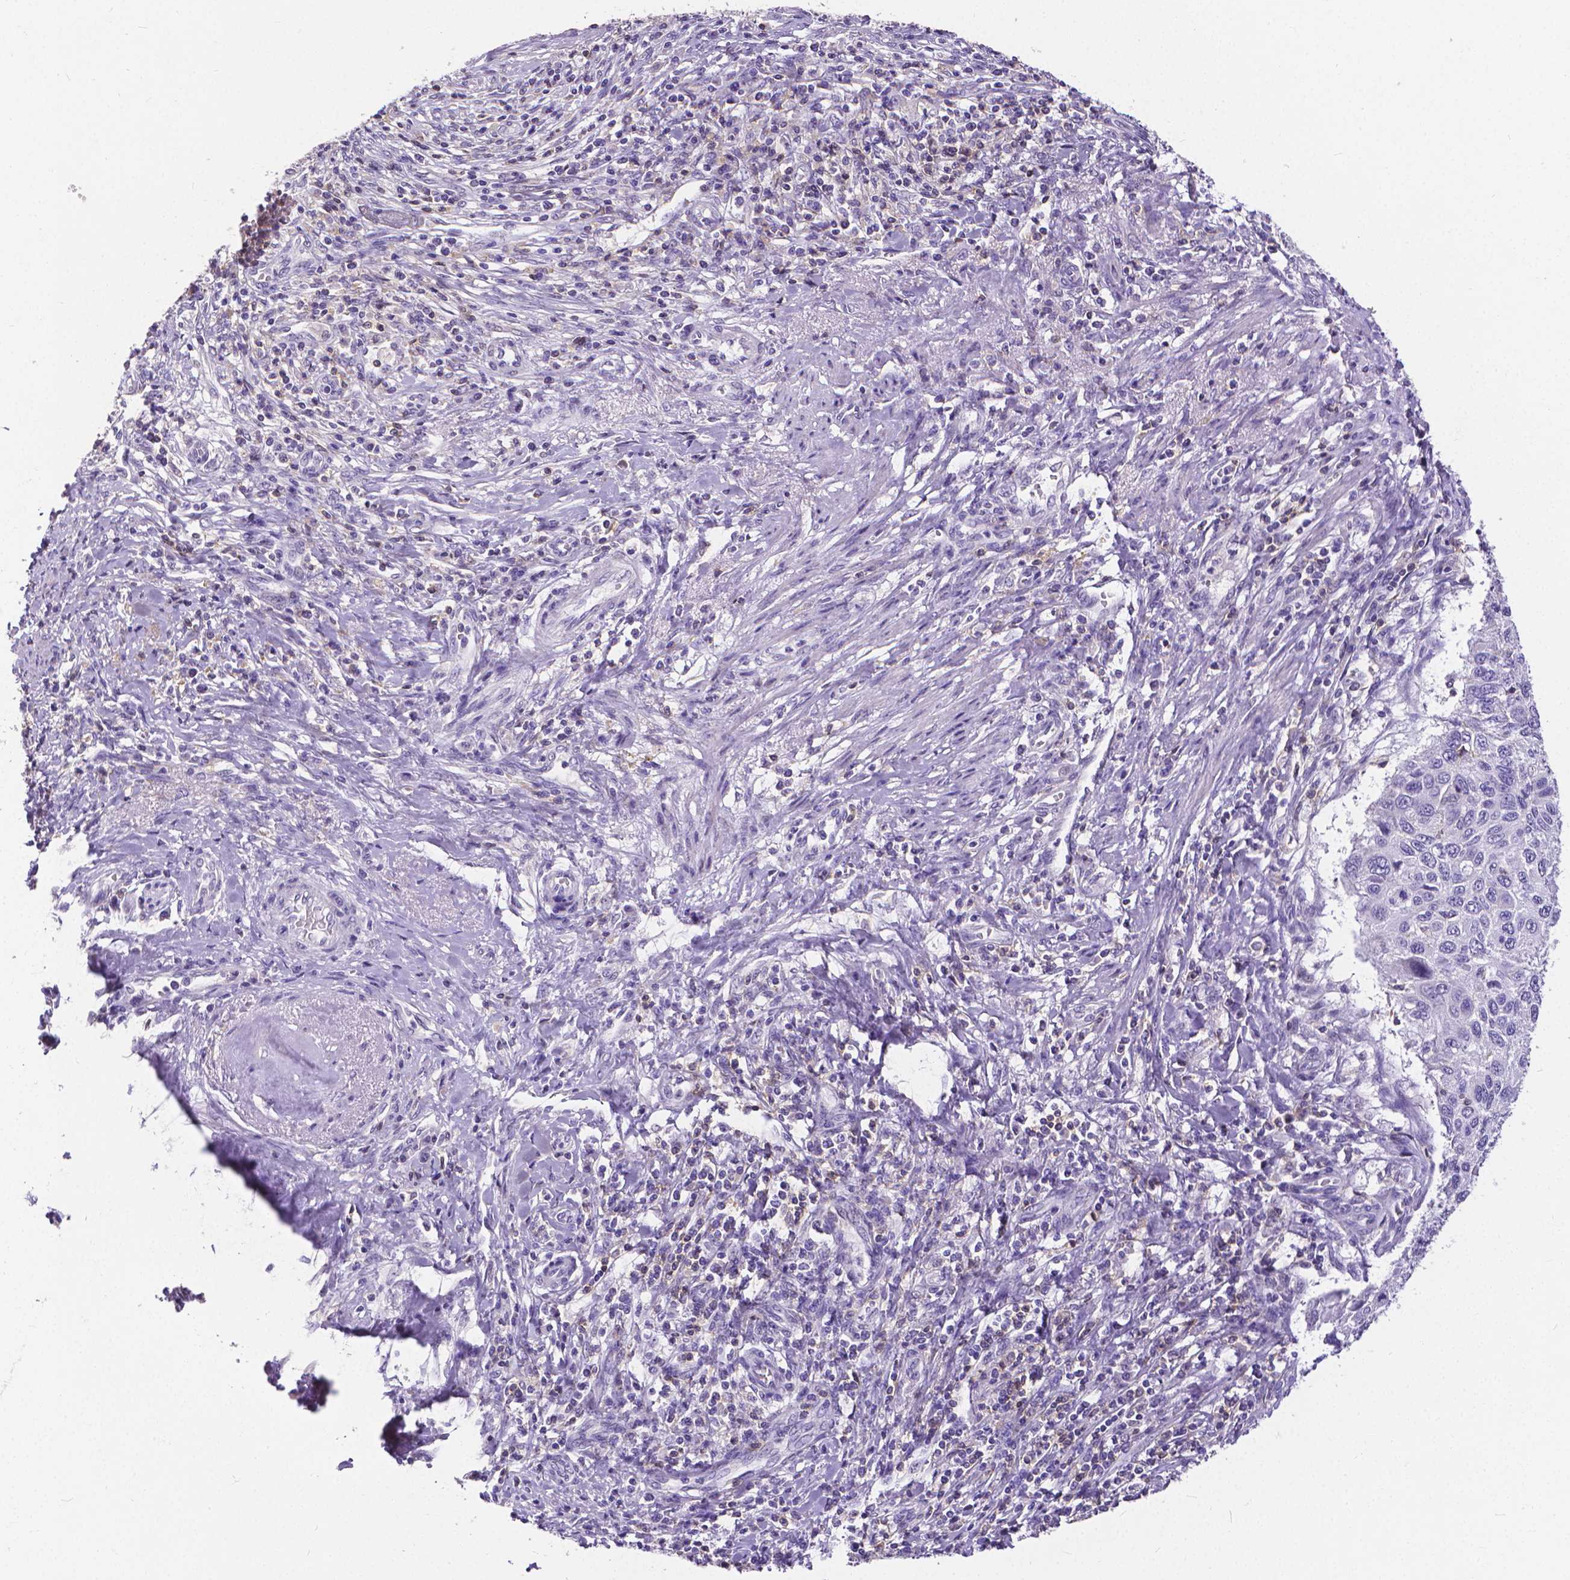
{"staining": {"intensity": "negative", "quantity": "none", "location": "none"}, "tissue": "cervical cancer", "cell_type": "Tumor cells", "image_type": "cancer", "snomed": [{"axis": "morphology", "description": "Squamous cell carcinoma, NOS"}, {"axis": "topography", "description": "Cervix"}], "caption": "Tumor cells show no significant staining in cervical cancer (squamous cell carcinoma). (DAB IHC, high magnification).", "gene": "CD4", "patient": {"sex": "female", "age": 70}}